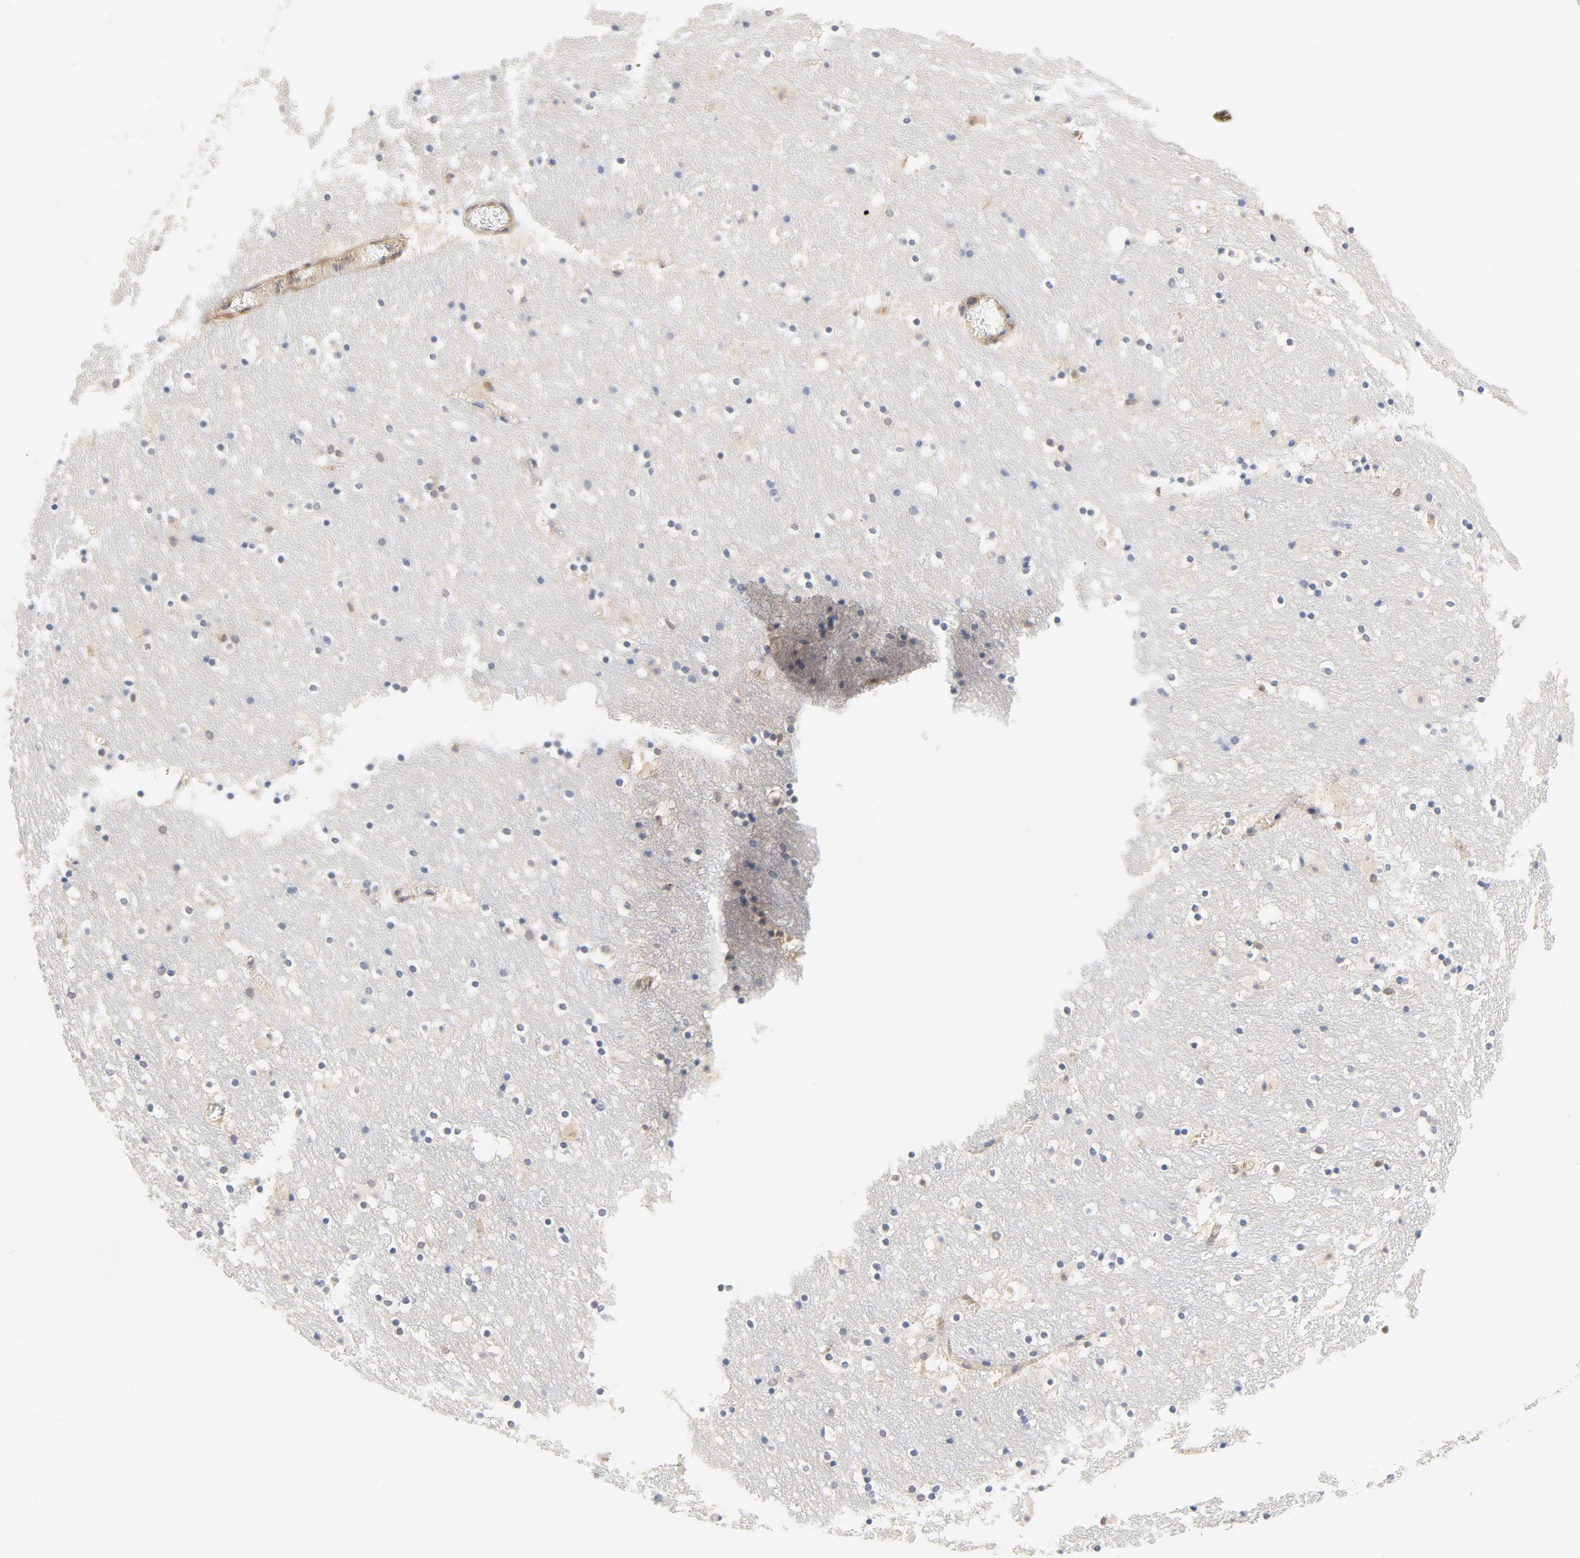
{"staining": {"intensity": "weak", "quantity": "<25%", "location": "cytoplasmic/membranous"}, "tissue": "caudate", "cell_type": "Glial cells", "image_type": "normal", "snomed": [{"axis": "morphology", "description": "Normal tissue, NOS"}, {"axis": "topography", "description": "Lateral ventricle wall"}], "caption": "Immunohistochemical staining of normal caudate exhibits no significant expression in glial cells. Nuclei are stained in blue.", "gene": "EIF4E", "patient": {"sex": "male", "age": 45}}